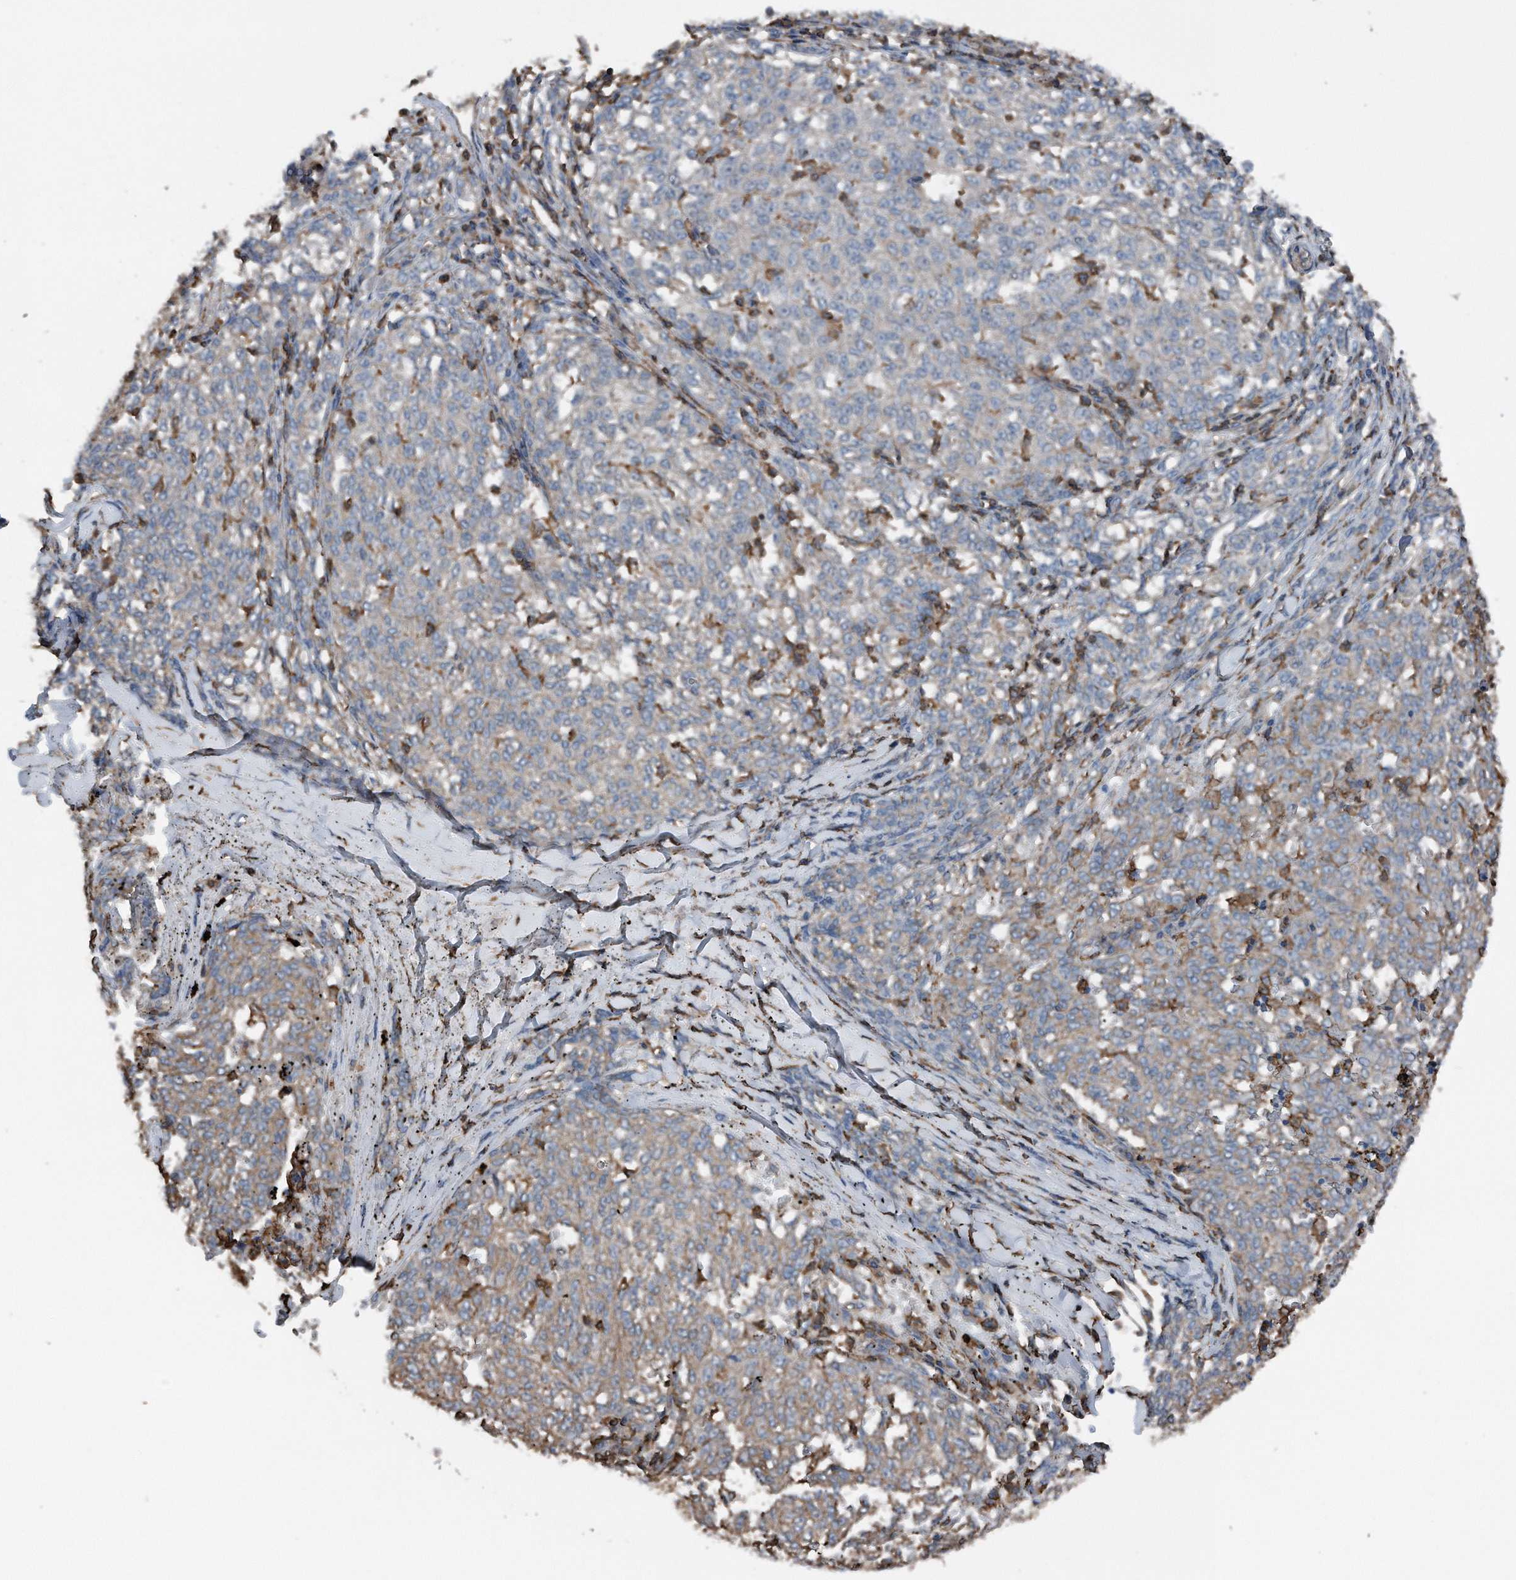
{"staining": {"intensity": "weak", "quantity": ">75%", "location": "cytoplasmic/membranous"}, "tissue": "melanoma", "cell_type": "Tumor cells", "image_type": "cancer", "snomed": [{"axis": "morphology", "description": "Malignant melanoma, NOS"}, {"axis": "topography", "description": "Skin"}], "caption": "Malignant melanoma tissue shows weak cytoplasmic/membranous staining in about >75% of tumor cells", "gene": "RSPO3", "patient": {"sex": "female", "age": 72}}